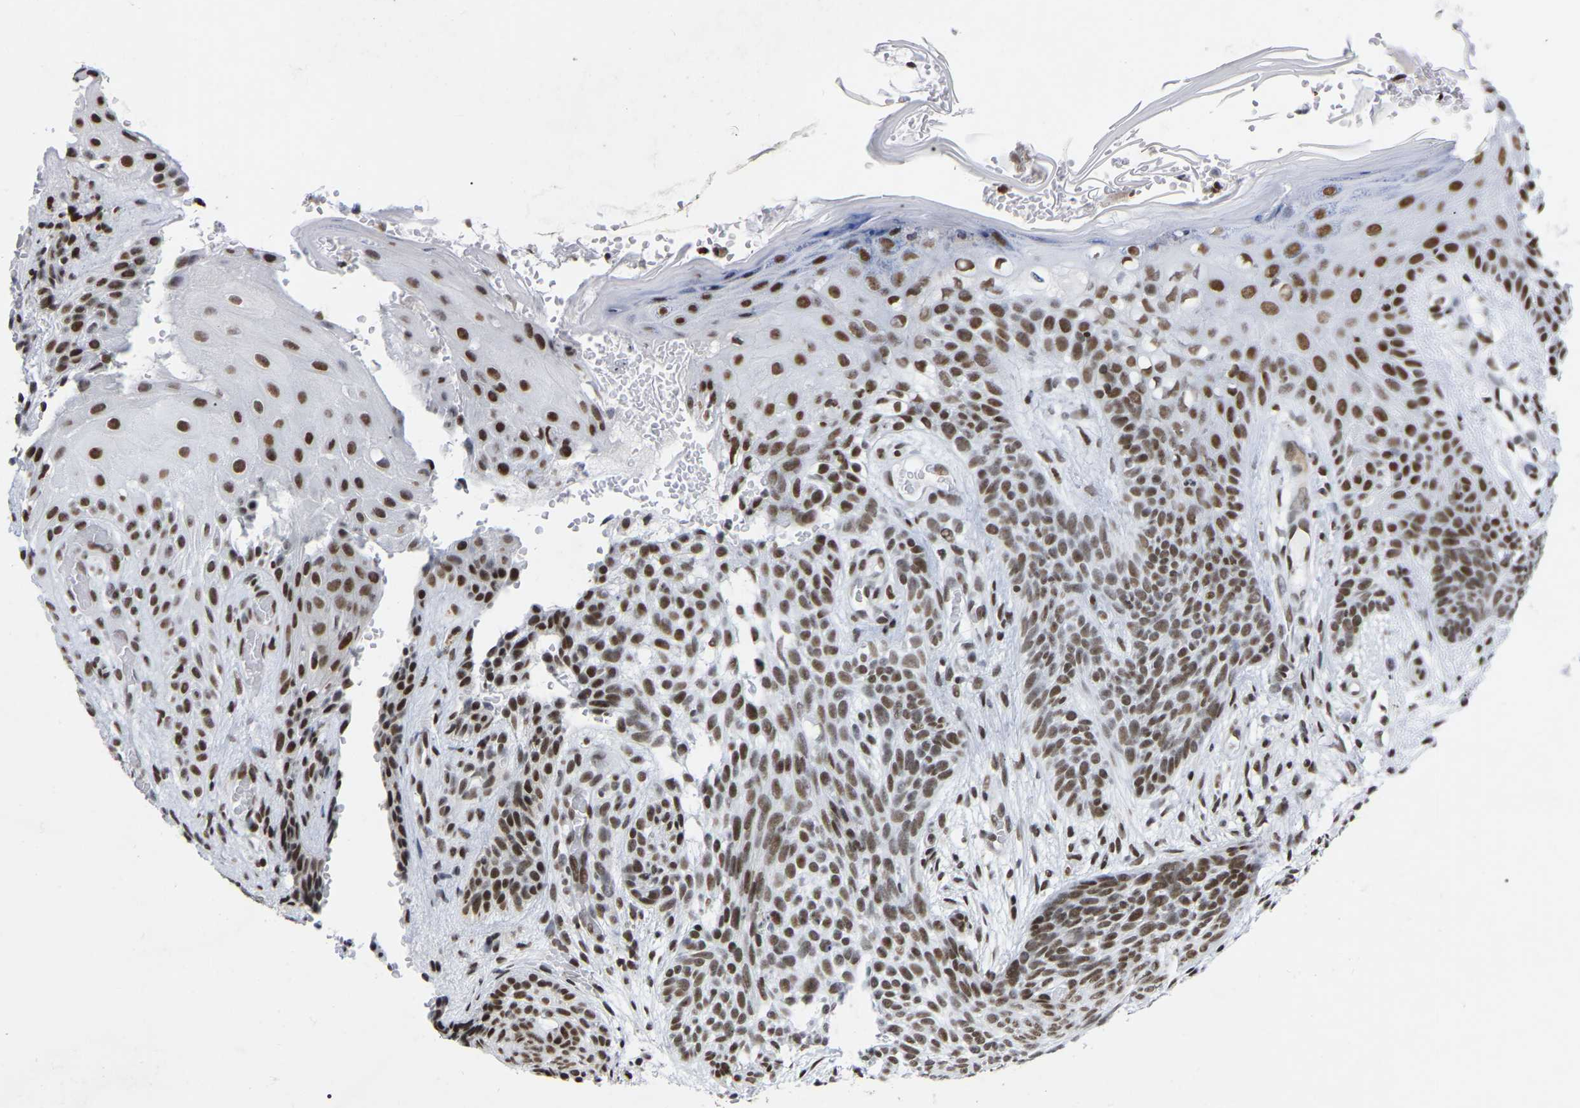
{"staining": {"intensity": "moderate", "quantity": ">75%", "location": "nuclear"}, "tissue": "skin cancer", "cell_type": "Tumor cells", "image_type": "cancer", "snomed": [{"axis": "morphology", "description": "Basal cell carcinoma"}, {"axis": "topography", "description": "Skin"}], "caption": "This micrograph shows immunohistochemistry staining of skin basal cell carcinoma, with medium moderate nuclear positivity in about >75% of tumor cells.", "gene": "PRCC", "patient": {"sex": "female", "age": 59}}